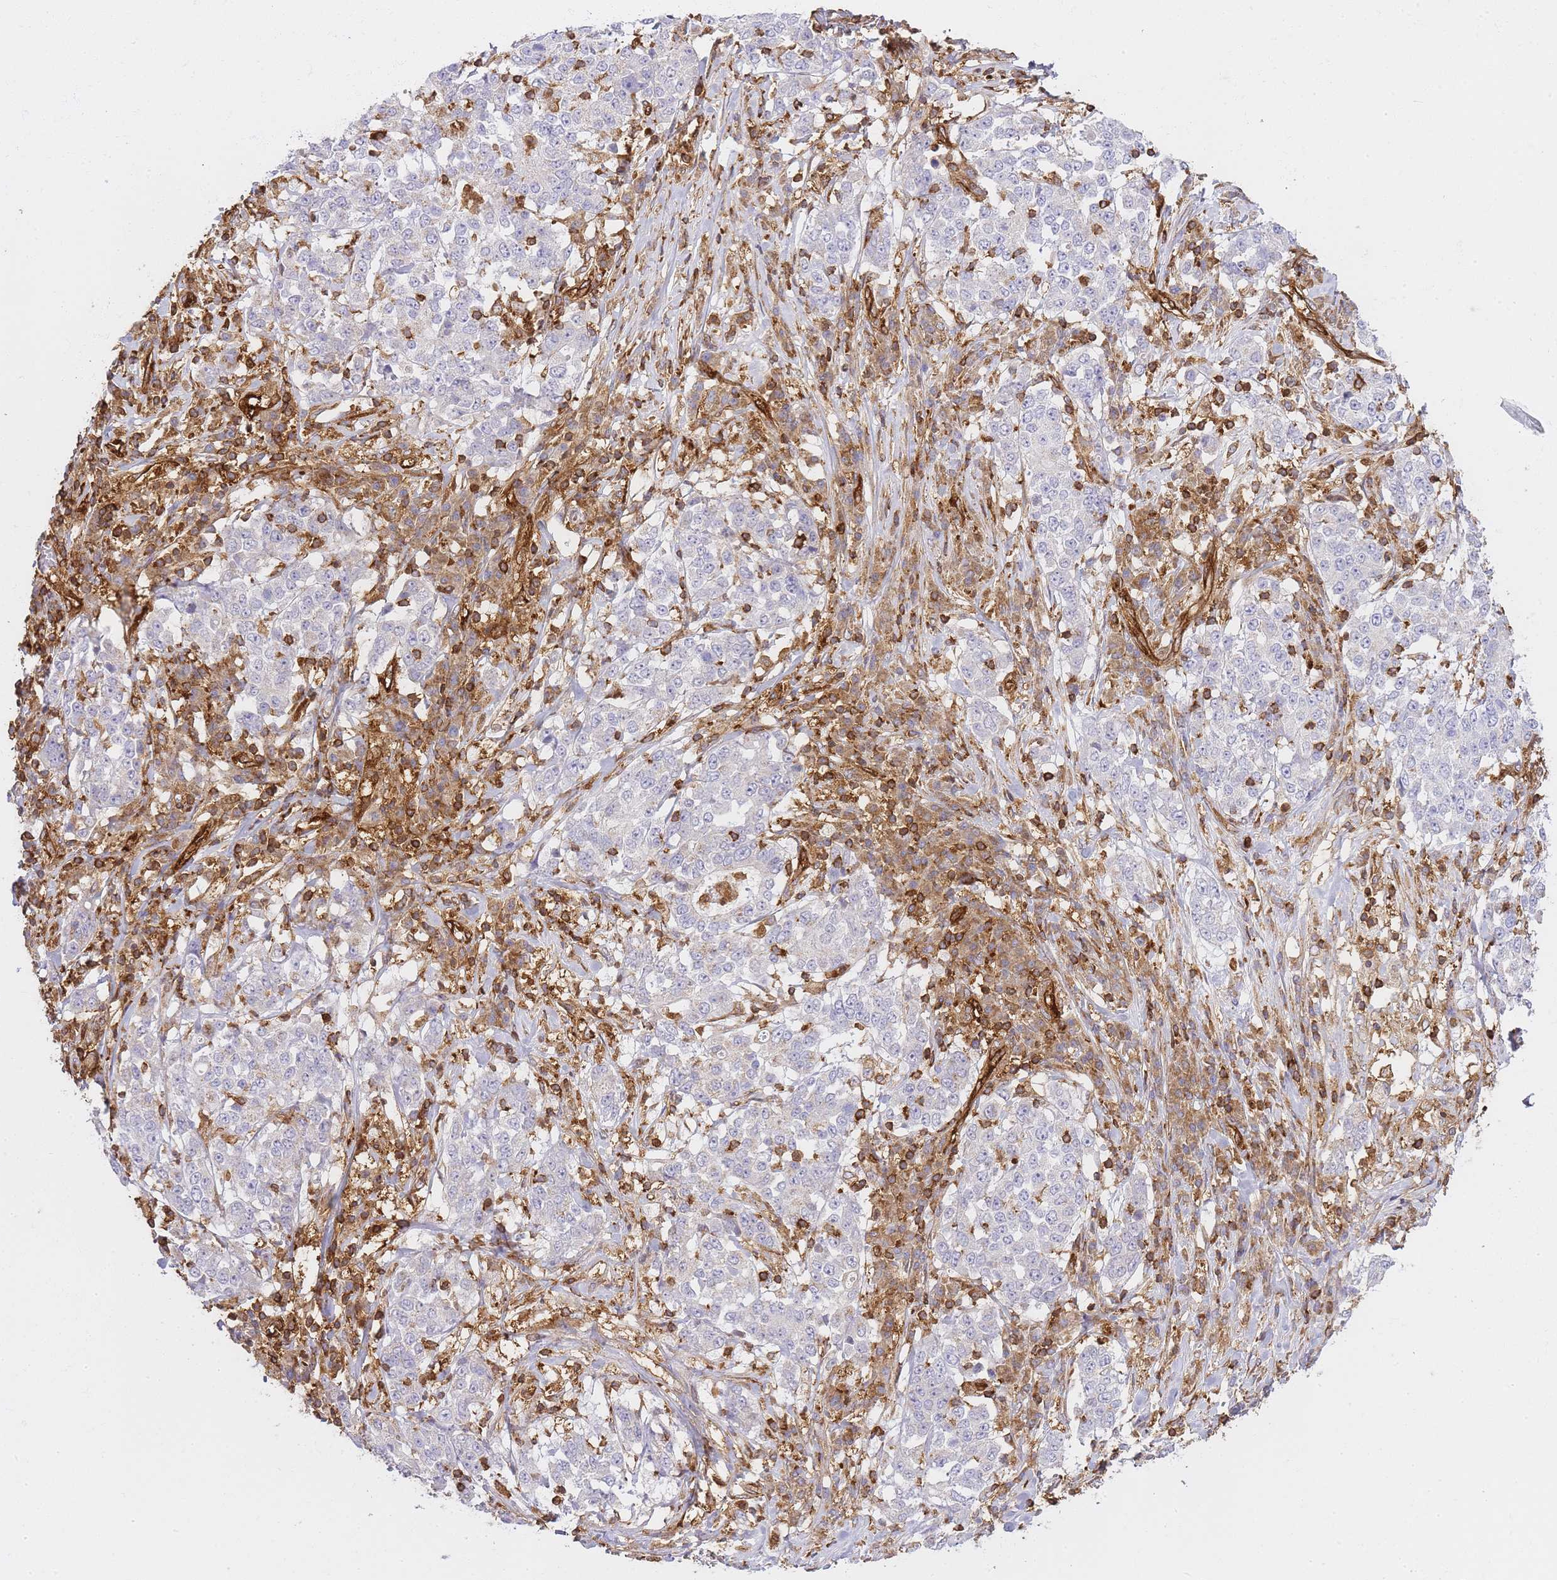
{"staining": {"intensity": "negative", "quantity": "none", "location": "none"}, "tissue": "stomach cancer", "cell_type": "Tumor cells", "image_type": "cancer", "snomed": [{"axis": "morphology", "description": "Adenocarcinoma, NOS"}, {"axis": "topography", "description": "Stomach"}], "caption": "Stomach cancer stained for a protein using IHC reveals no expression tumor cells.", "gene": "MSN", "patient": {"sex": "male", "age": 59}}